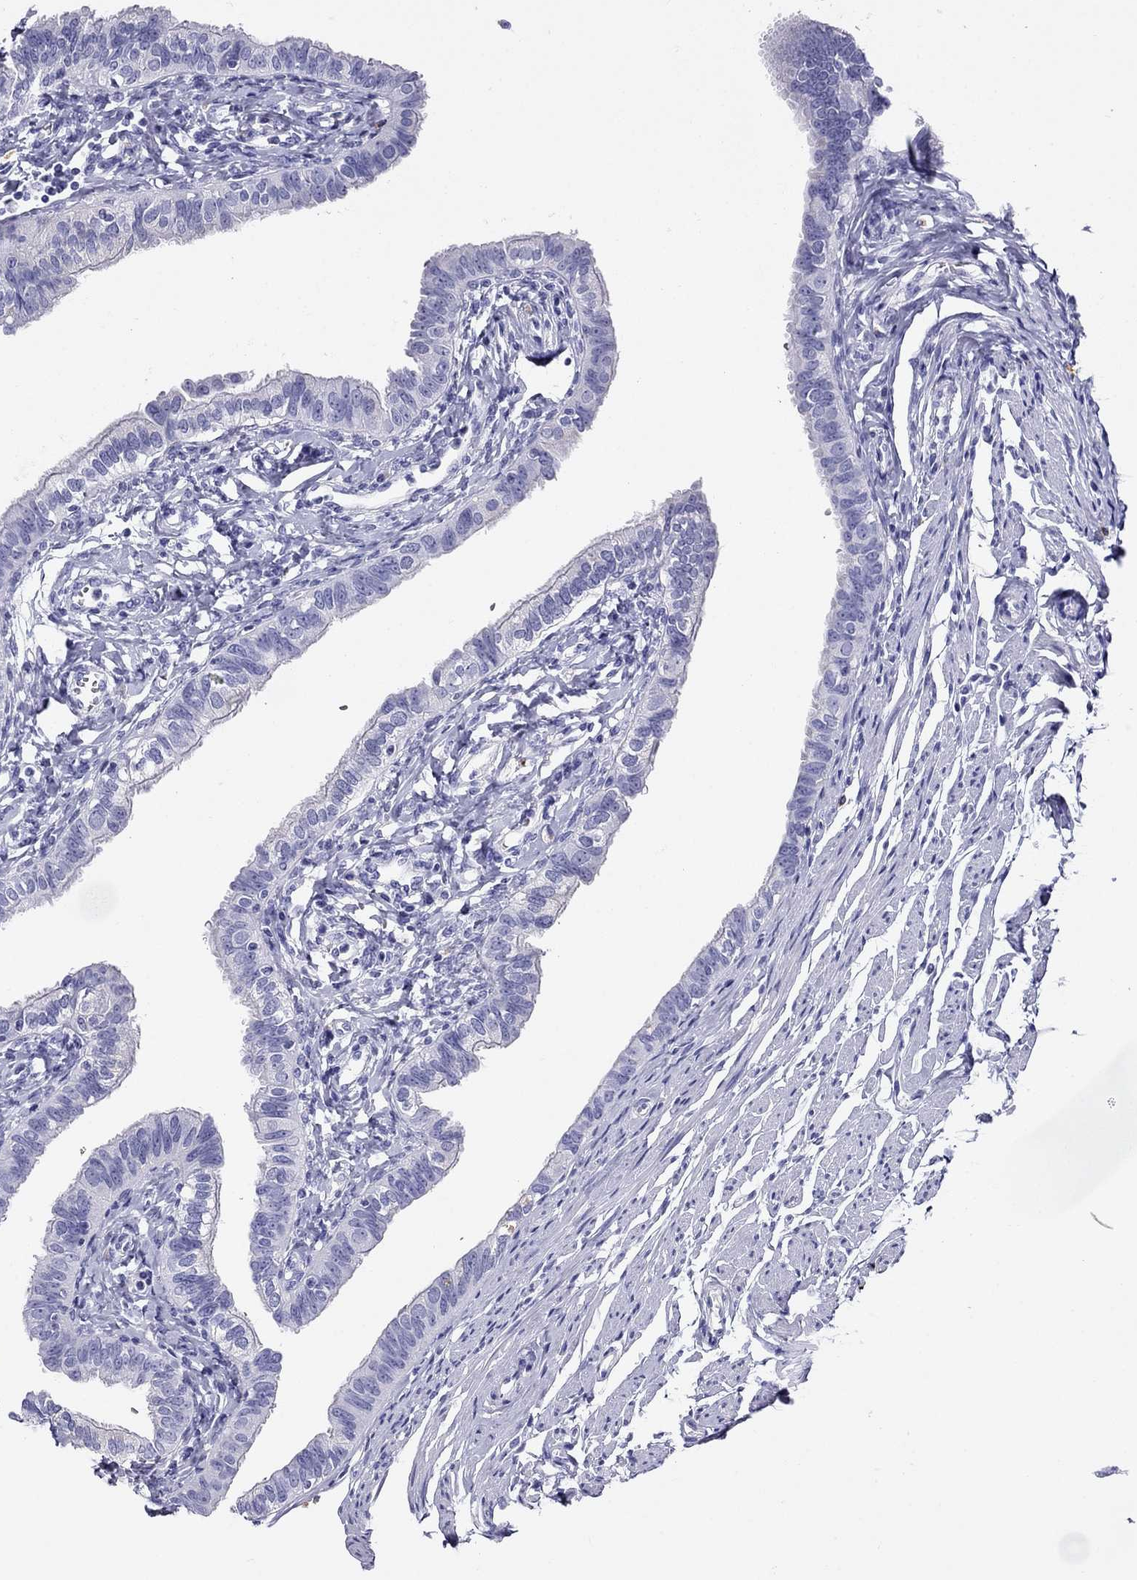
{"staining": {"intensity": "negative", "quantity": "none", "location": "none"}, "tissue": "fallopian tube", "cell_type": "Glandular cells", "image_type": "normal", "snomed": [{"axis": "morphology", "description": "Normal tissue, NOS"}, {"axis": "topography", "description": "Fallopian tube"}], "caption": "Glandular cells show no significant staining in normal fallopian tube. (DAB immunohistochemistry, high magnification).", "gene": "MC5R", "patient": {"sex": "female", "age": 54}}